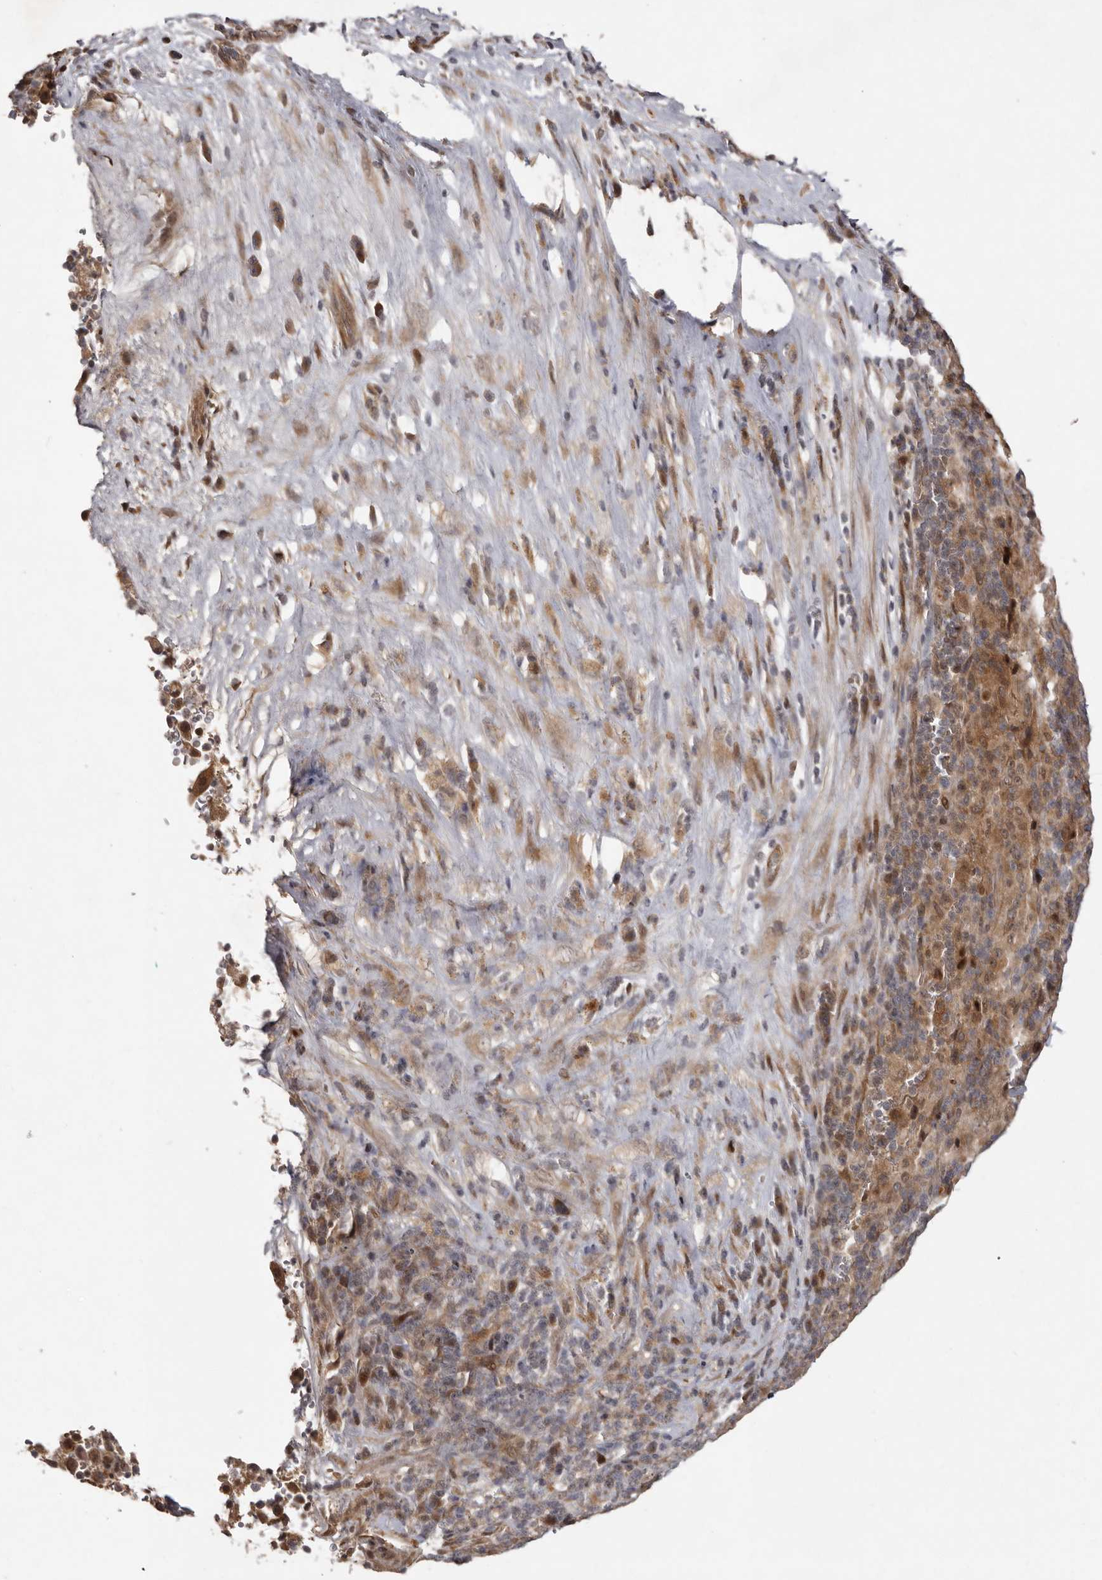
{"staining": {"intensity": "moderate", "quantity": ">75%", "location": "cytoplasmic/membranous,nuclear"}, "tissue": "pancreatic cancer", "cell_type": "Tumor cells", "image_type": "cancer", "snomed": [{"axis": "morphology", "description": "Adenocarcinoma, NOS"}, {"axis": "topography", "description": "Pancreas"}], "caption": "Immunohistochemistry histopathology image of human pancreatic cancer (adenocarcinoma) stained for a protein (brown), which reveals medium levels of moderate cytoplasmic/membranous and nuclear expression in approximately >75% of tumor cells.", "gene": "ABL1", "patient": {"sex": "male", "age": 63}}